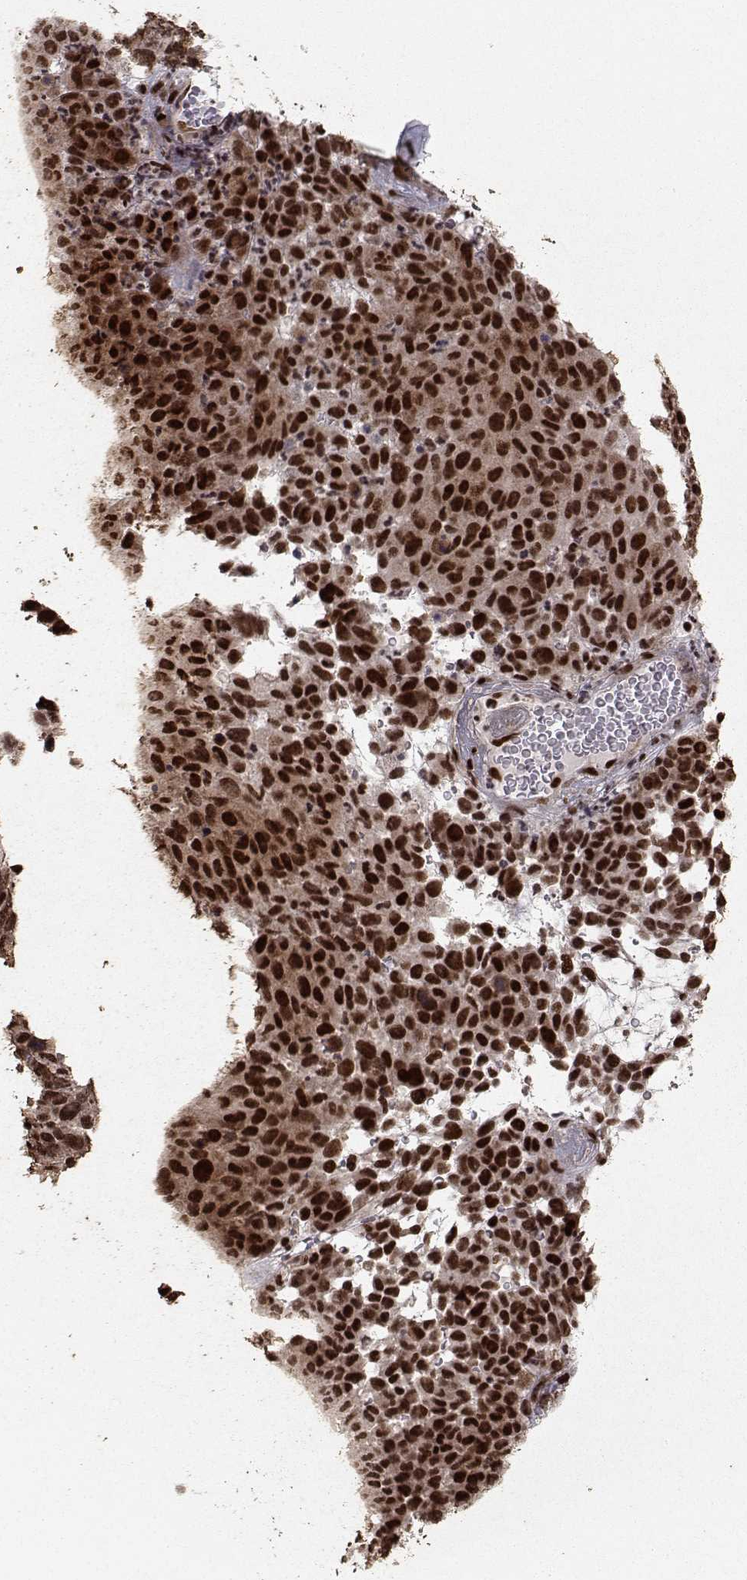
{"staining": {"intensity": "strong", "quantity": ">75%", "location": "cytoplasmic/membranous,nuclear"}, "tissue": "melanoma", "cell_type": "Tumor cells", "image_type": "cancer", "snomed": [{"axis": "morphology", "description": "Malignant melanoma, NOS"}, {"axis": "topography", "description": "Skin"}], "caption": "Brown immunohistochemical staining in malignant melanoma displays strong cytoplasmic/membranous and nuclear expression in approximately >75% of tumor cells.", "gene": "SF1", "patient": {"sex": "male", "age": 59}}